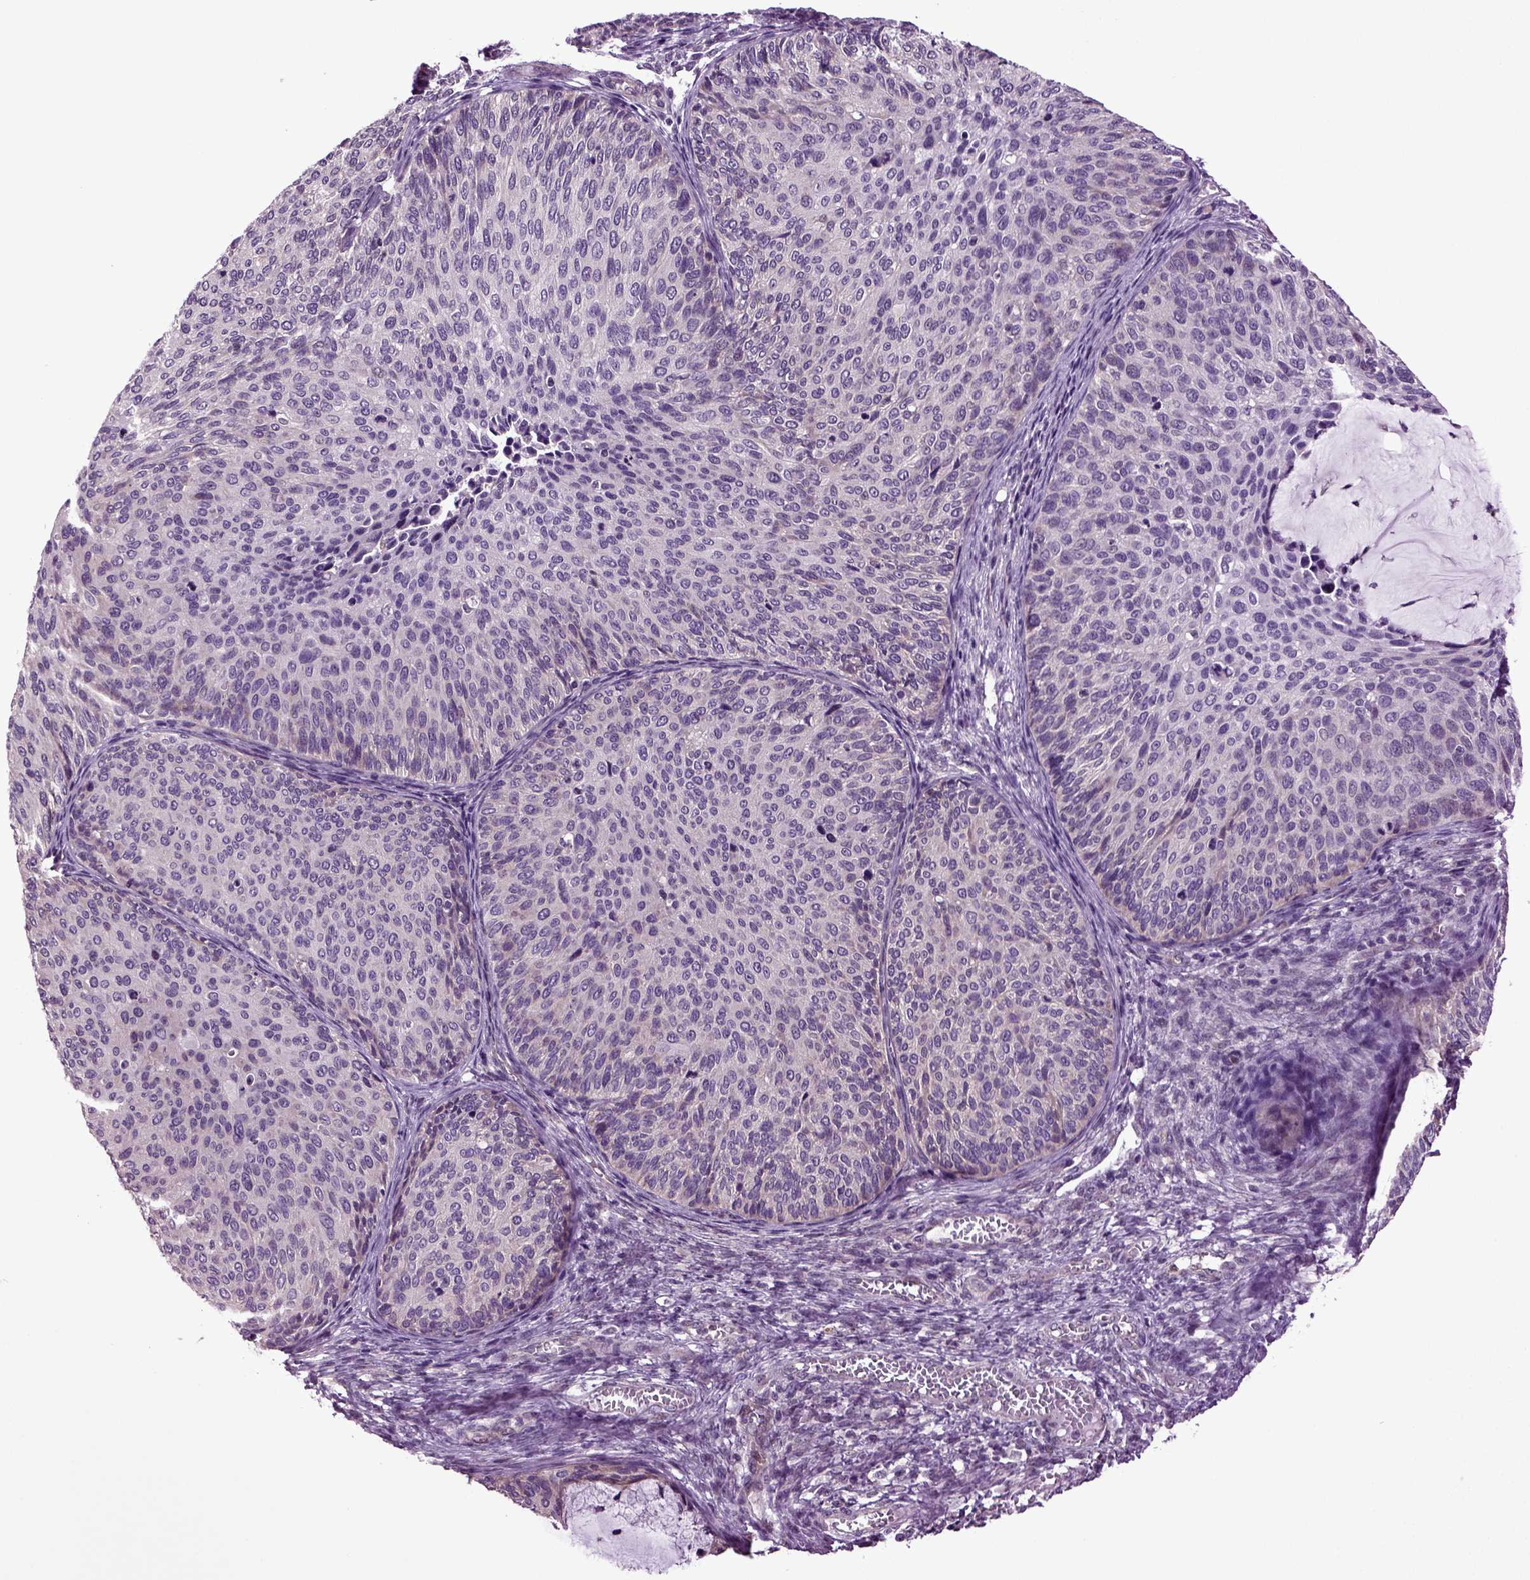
{"staining": {"intensity": "negative", "quantity": "none", "location": "none"}, "tissue": "cervical cancer", "cell_type": "Tumor cells", "image_type": "cancer", "snomed": [{"axis": "morphology", "description": "Squamous cell carcinoma, NOS"}, {"axis": "topography", "description": "Cervix"}], "caption": "High power microscopy image of an IHC image of cervical cancer (squamous cell carcinoma), revealing no significant expression in tumor cells.", "gene": "PLCH2", "patient": {"sex": "female", "age": 36}}